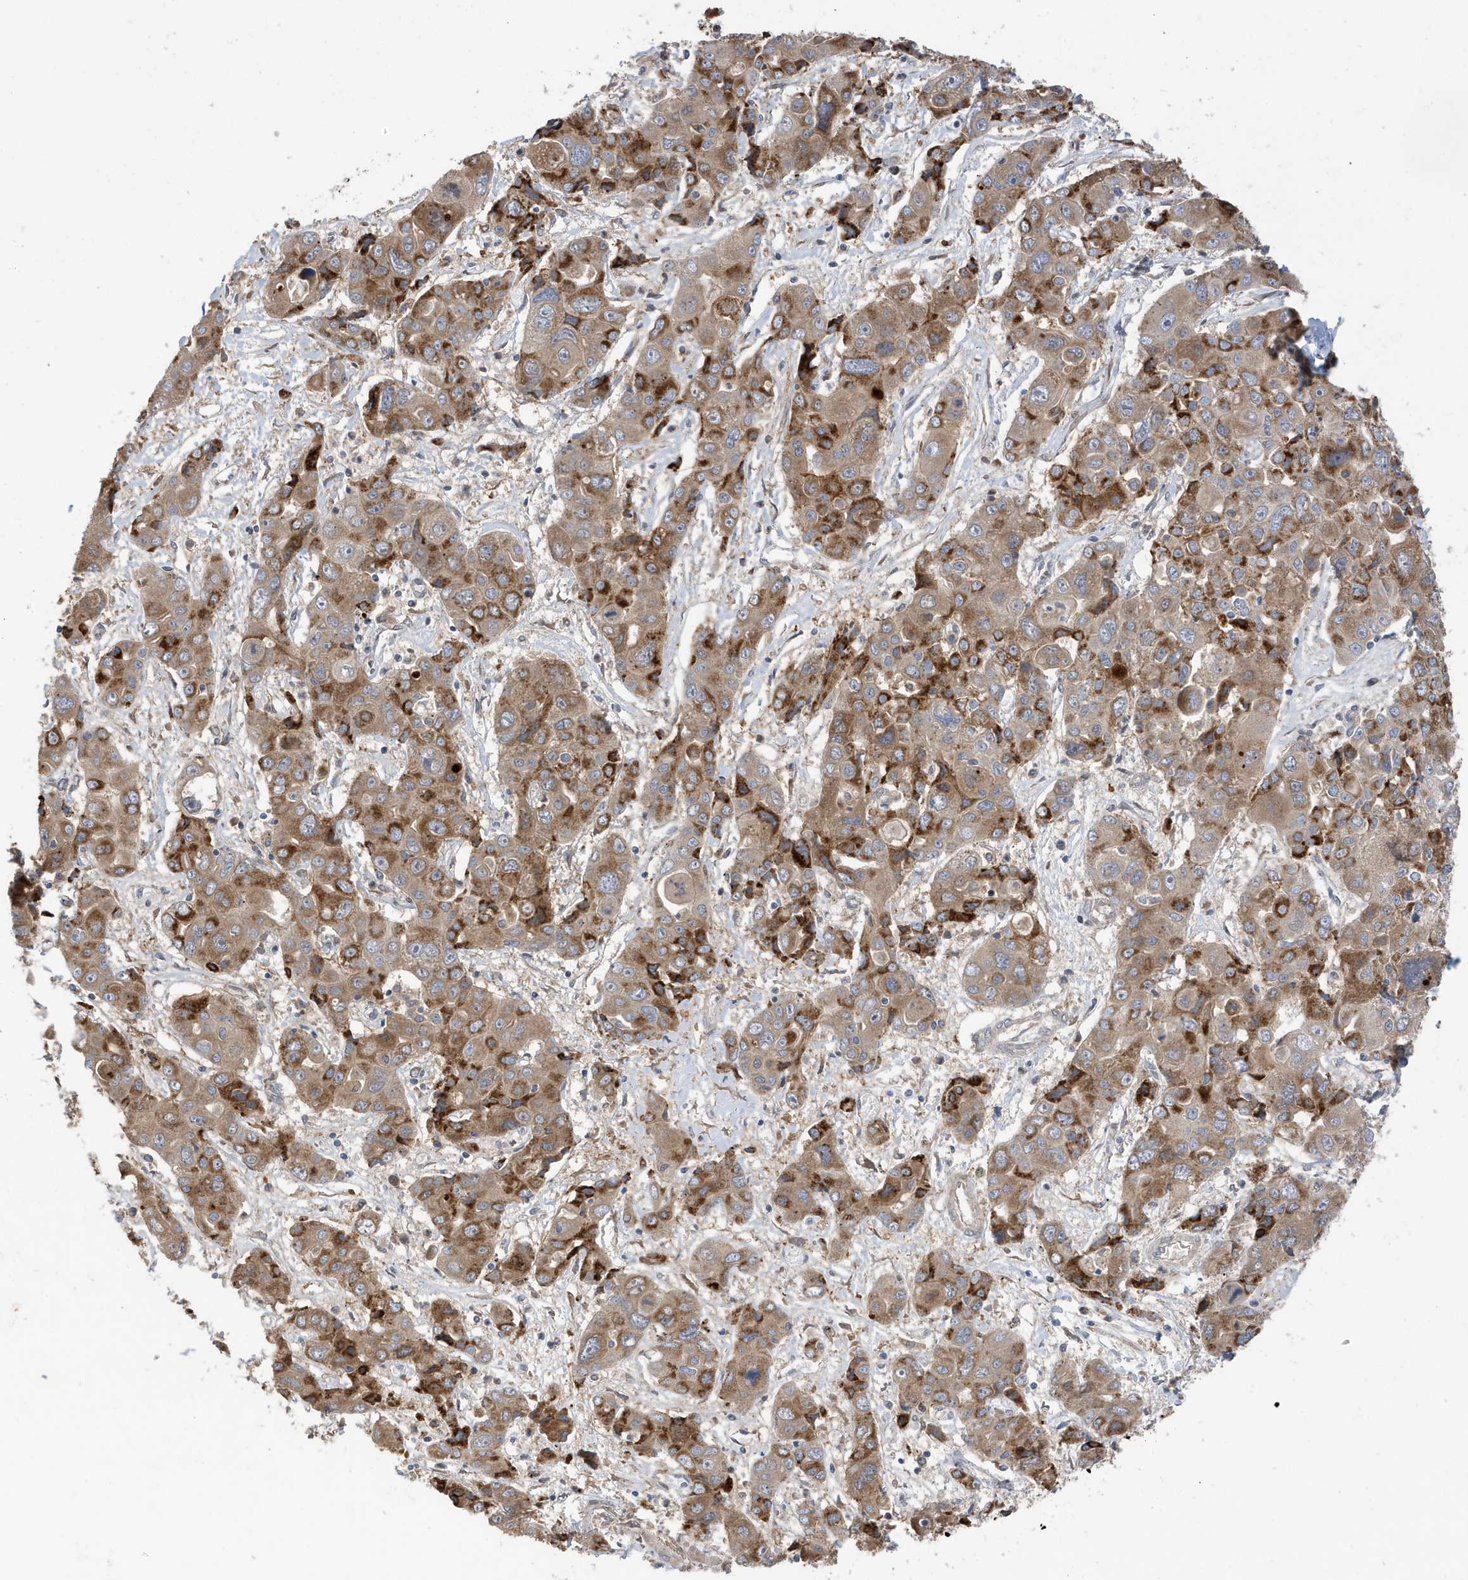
{"staining": {"intensity": "strong", "quantity": "25%-75%", "location": "cytoplasmic/membranous"}, "tissue": "liver cancer", "cell_type": "Tumor cells", "image_type": "cancer", "snomed": [{"axis": "morphology", "description": "Cholangiocarcinoma"}, {"axis": "topography", "description": "Liver"}], "caption": "Immunohistochemical staining of liver cancer (cholangiocarcinoma) reveals strong cytoplasmic/membranous protein expression in approximately 25%-75% of tumor cells. The staining was performed using DAB, with brown indicating positive protein expression. Nuclei are stained blue with hematoxylin.", "gene": "LAPTM4A", "patient": {"sex": "male", "age": 67}}